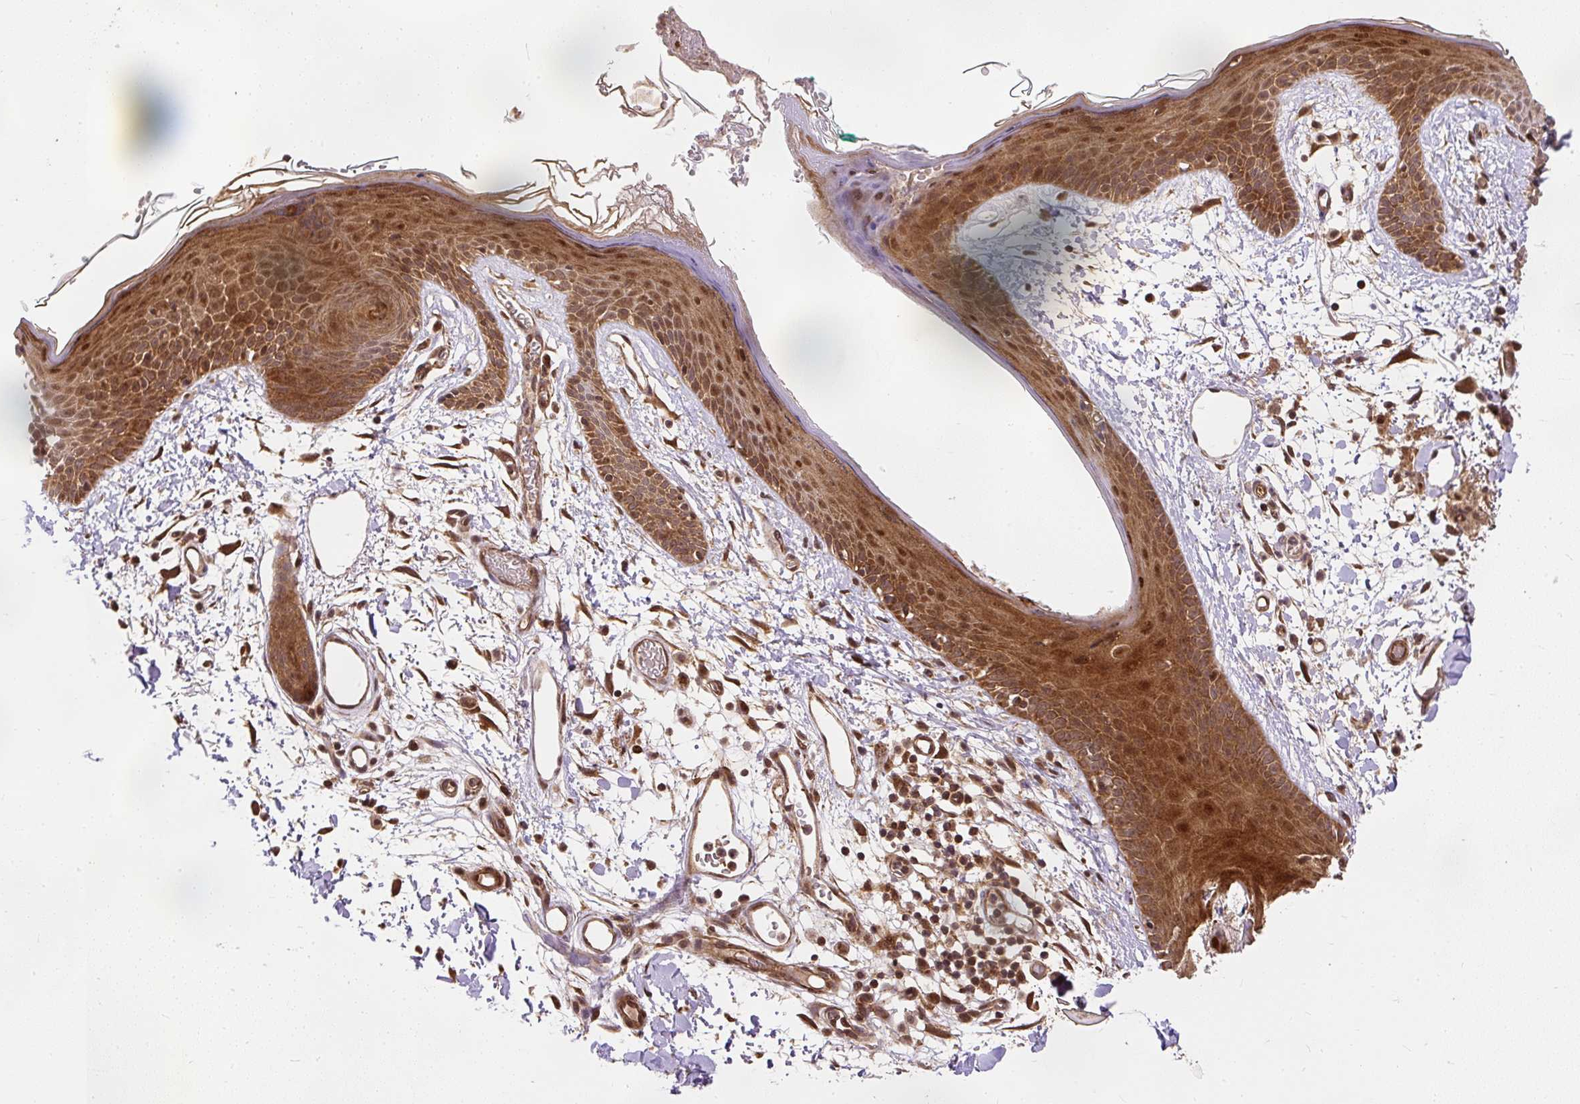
{"staining": {"intensity": "moderate", "quantity": ">75%", "location": "cytoplasmic/membranous,nuclear"}, "tissue": "skin", "cell_type": "Fibroblasts", "image_type": "normal", "snomed": [{"axis": "morphology", "description": "Normal tissue, NOS"}, {"axis": "topography", "description": "Skin"}], "caption": "Immunohistochemistry (IHC) histopathology image of unremarkable skin stained for a protein (brown), which reveals medium levels of moderate cytoplasmic/membranous,nuclear expression in about >75% of fibroblasts.", "gene": "PSMD1", "patient": {"sex": "male", "age": 79}}